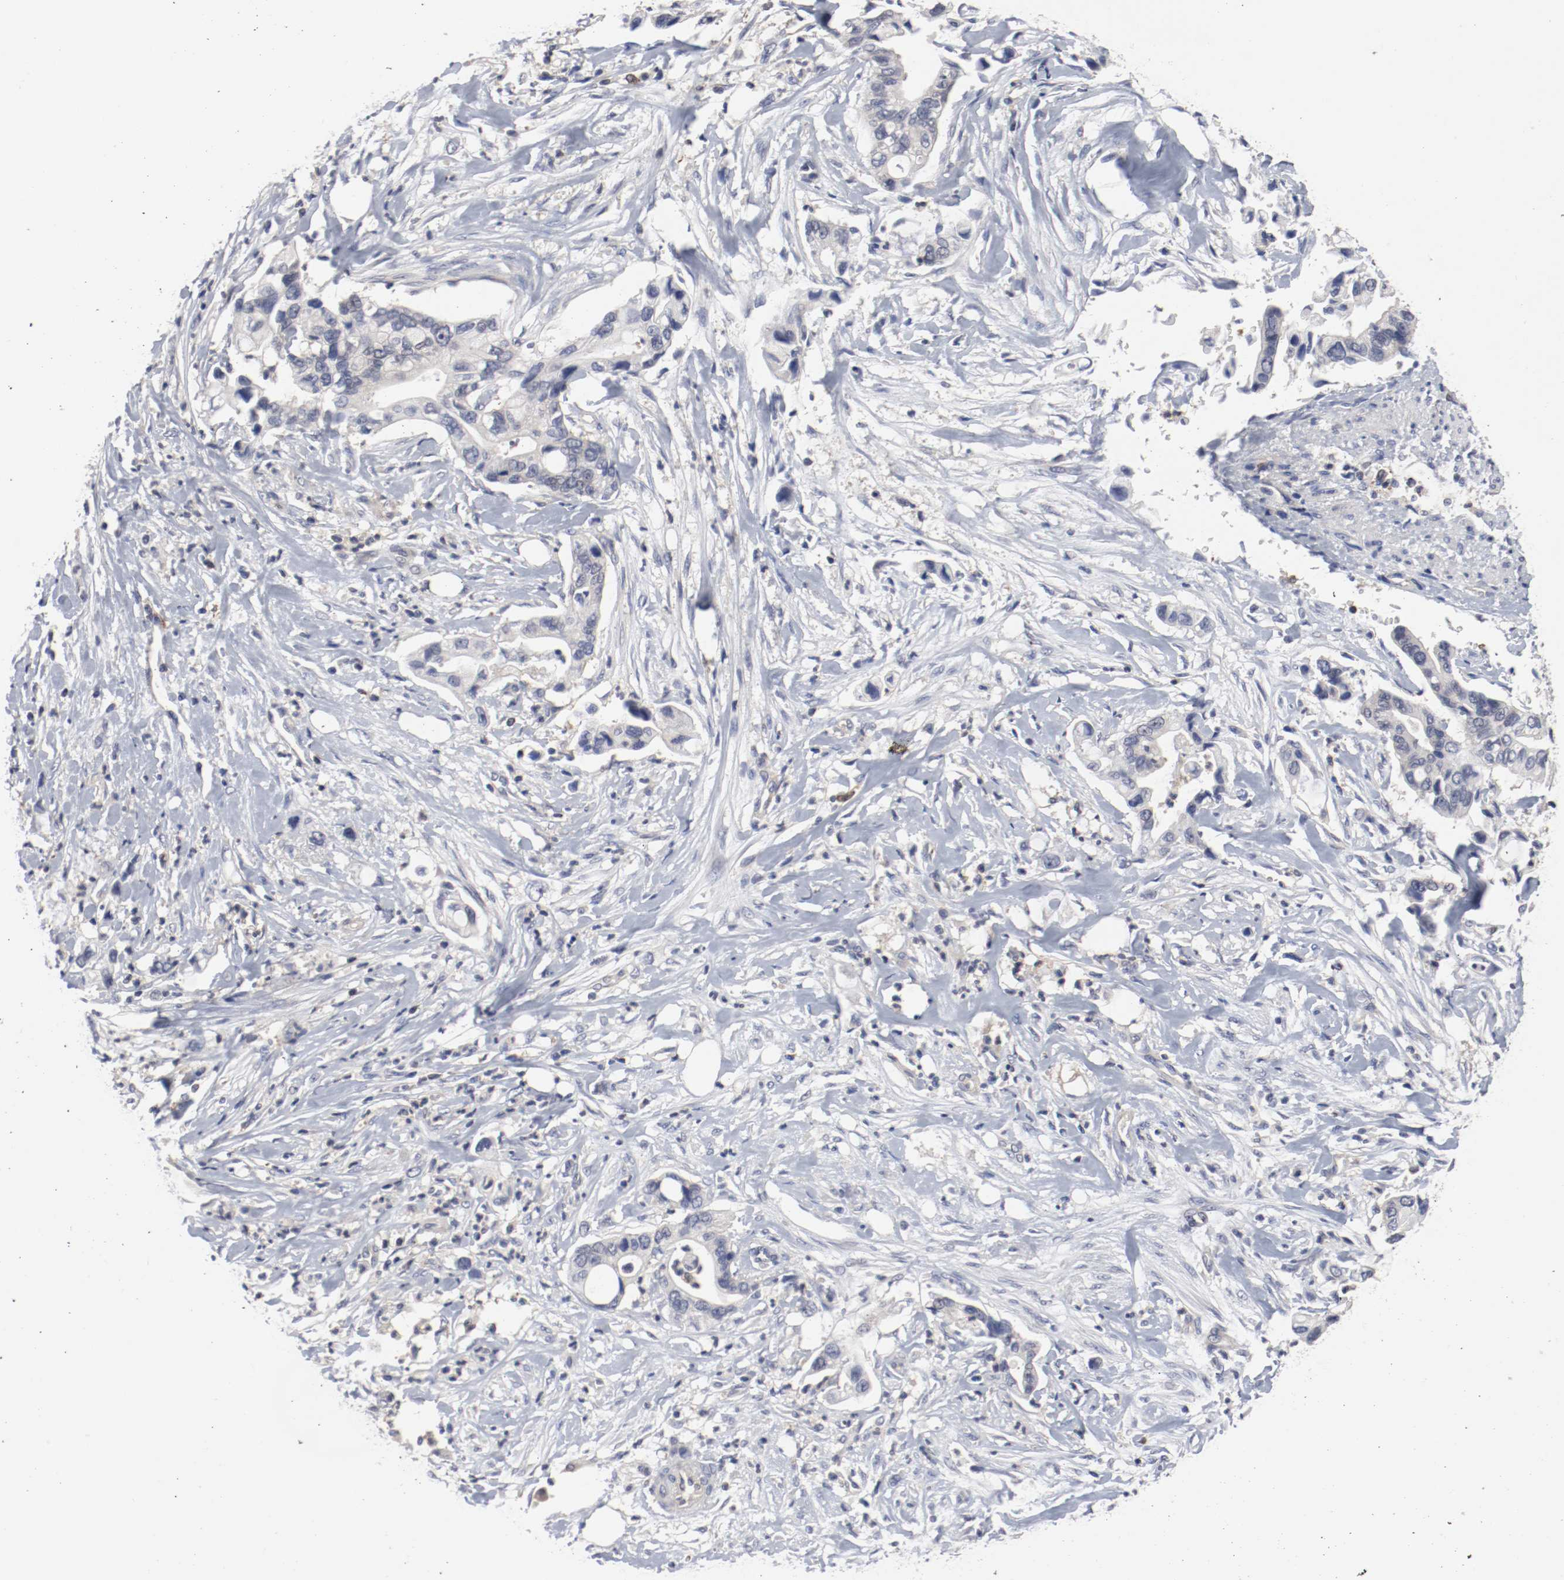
{"staining": {"intensity": "negative", "quantity": "none", "location": "none"}, "tissue": "pancreatic cancer", "cell_type": "Tumor cells", "image_type": "cancer", "snomed": [{"axis": "morphology", "description": "Adenocarcinoma, NOS"}, {"axis": "topography", "description": "Pancreas"}], "caption": "Tumor cells show no significant protein positivity in pancreatic cancer.", "gene": "CBL", "patient": {"sex": "male", "age": 70}}